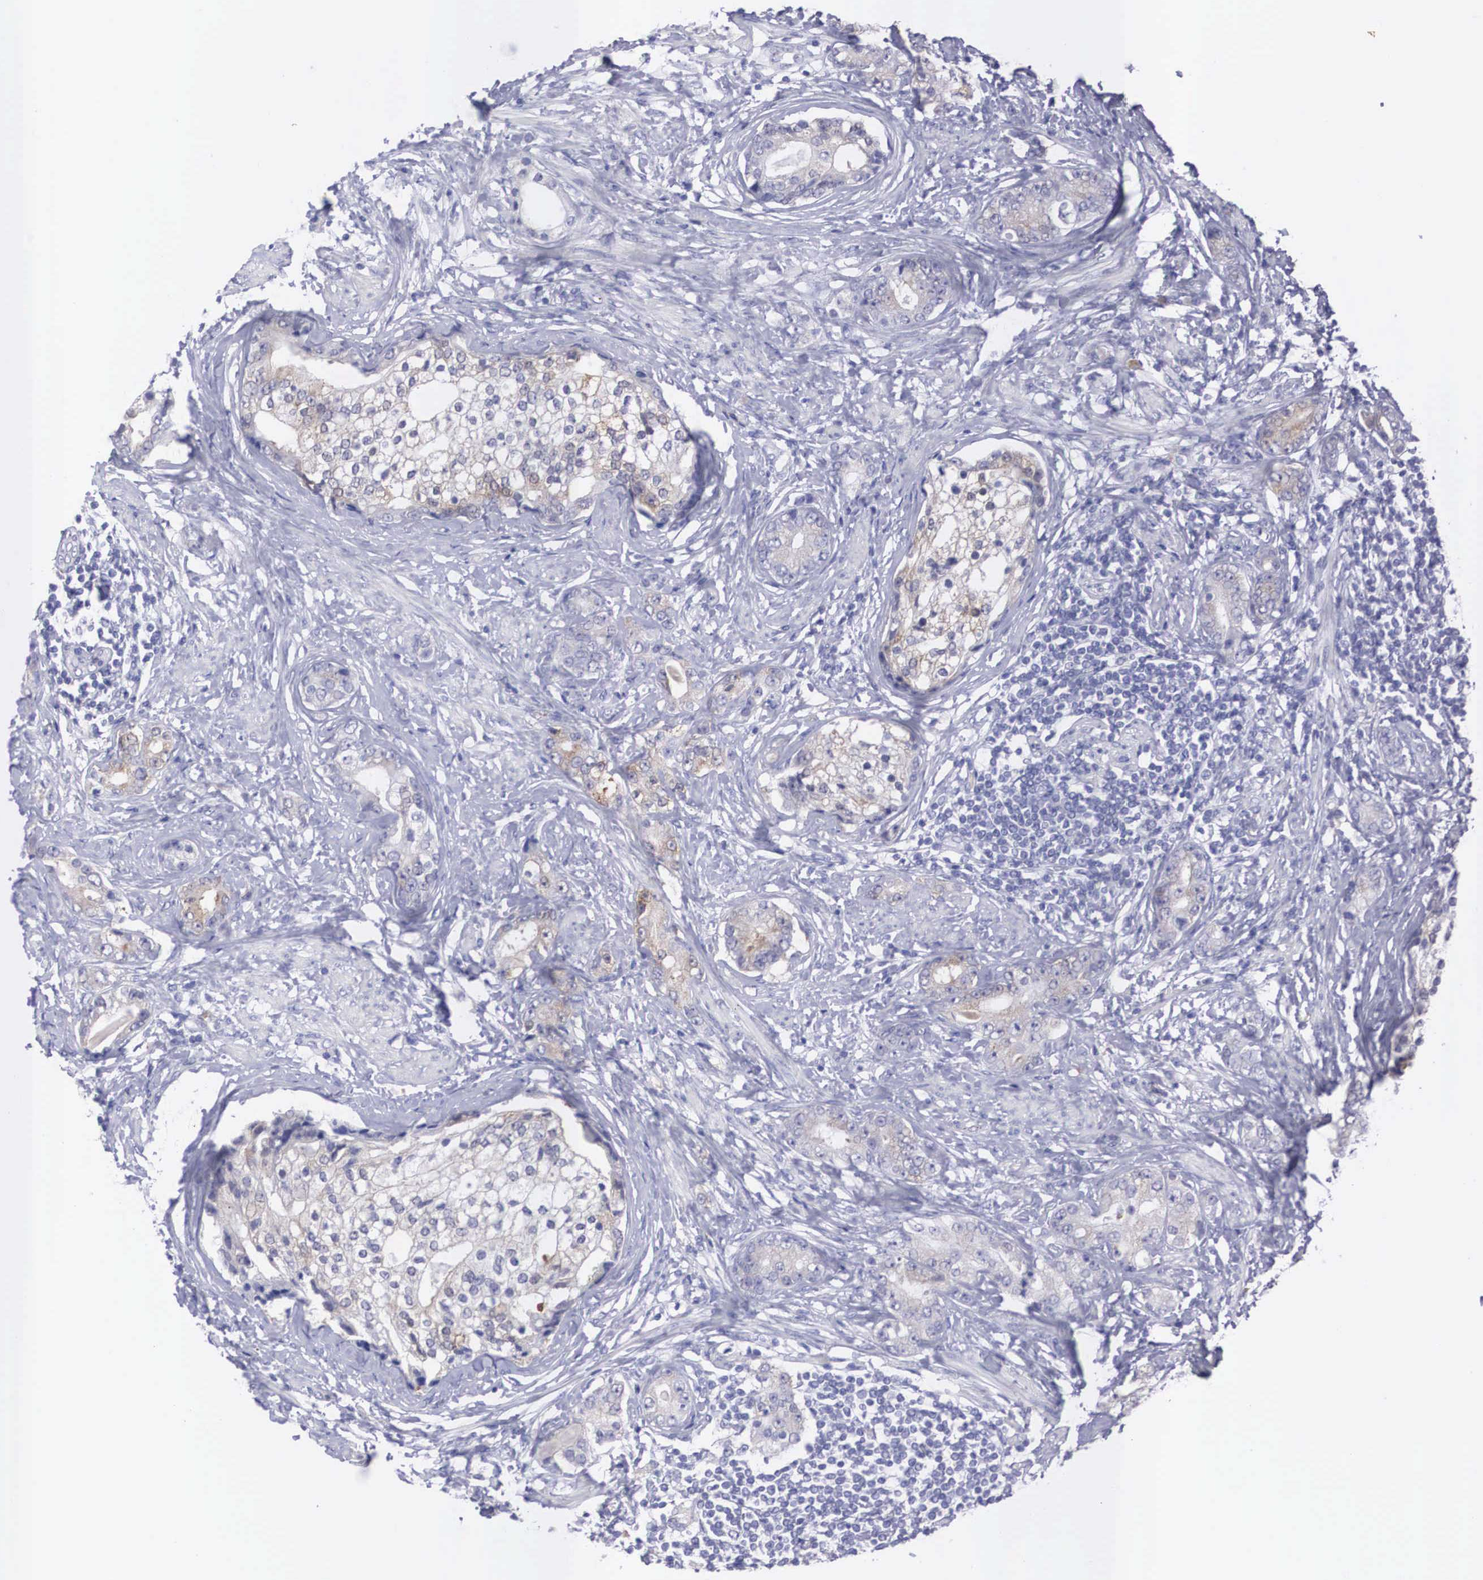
{"staining": {"intensity": "weak", "quantity": "25%-75%", "location": "cytoplasmic/membranous"}, "tissue": "prostate cancer", "cell_type": "Tumor cells", "image_type": "cancer", "snomed": [{"axis": "morphology", "description": "Adenocarcinoma, Medium grade"}, {"axis": "topography", "description": "Prostate"}], "caption": "Immunohistochemistry histopathology image of human medium-grade adenocarcinoma (prostate) stained for a protein (brown), which reveals low levels of weak cytoplasmic/membranous positivity in about 25%-75% of tumor cells.", "gene": "REPS2", "patient": {"sex": "male", "age": 59}}